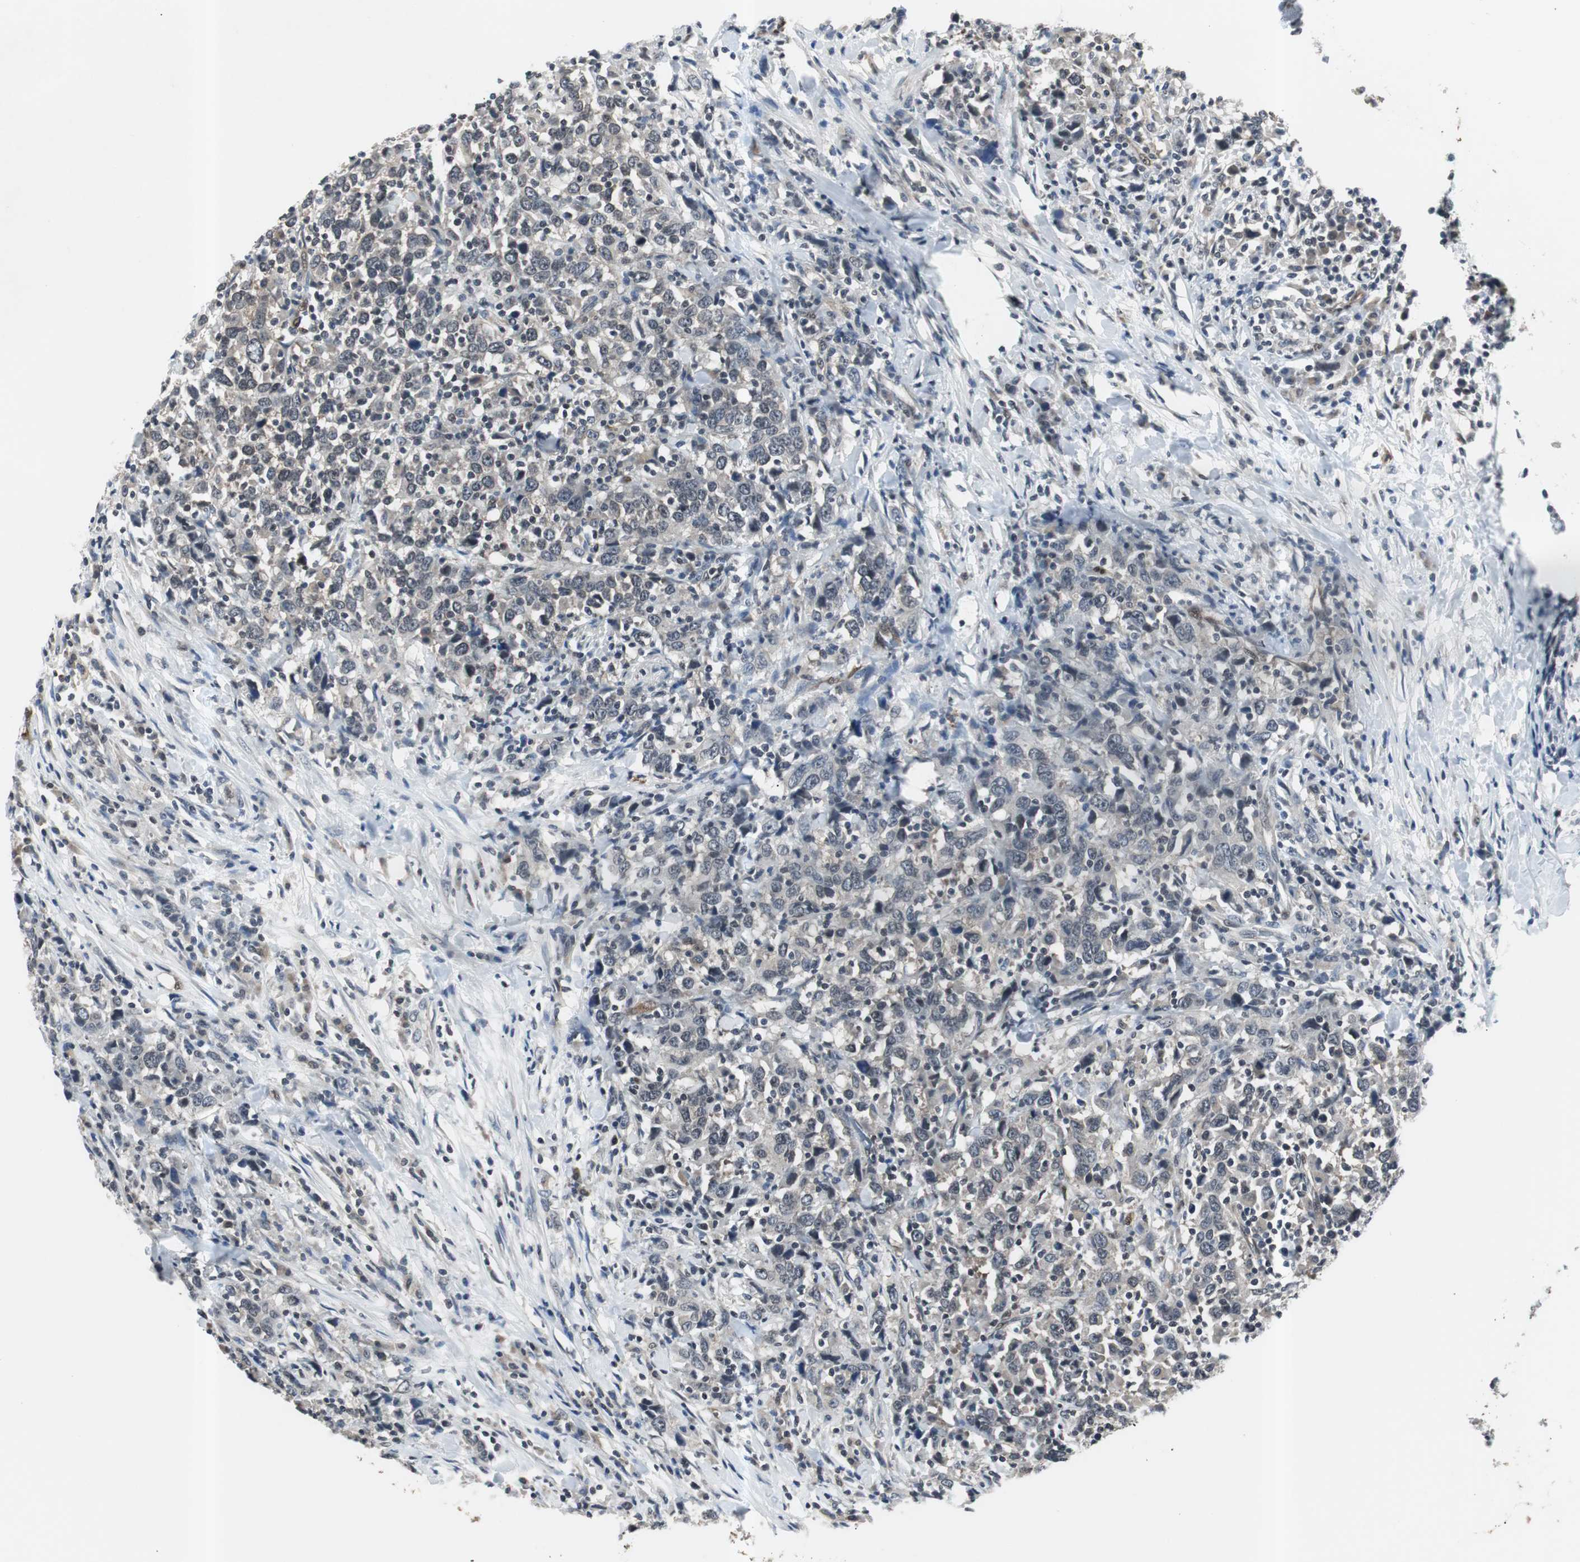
{"staining": {"intensity": "negative", "quantity": "none", "location": "none"}, "tissue": "urothelial cancer", "cell_type": "Tumor cells", "image_type": "cancer", "snomed": [{"axis": "morphology", "description": "Urothelial carcinoma, High grade"}, {"axis": "topography", "description": "Urinary bladder"}], "caption": "This is a image of IHC staining of high-grade urothelial carcinoma, which shows no staining in tumor cells.", "gene": "SMAD1", "patient": {"sex": "male", "age": 61}}